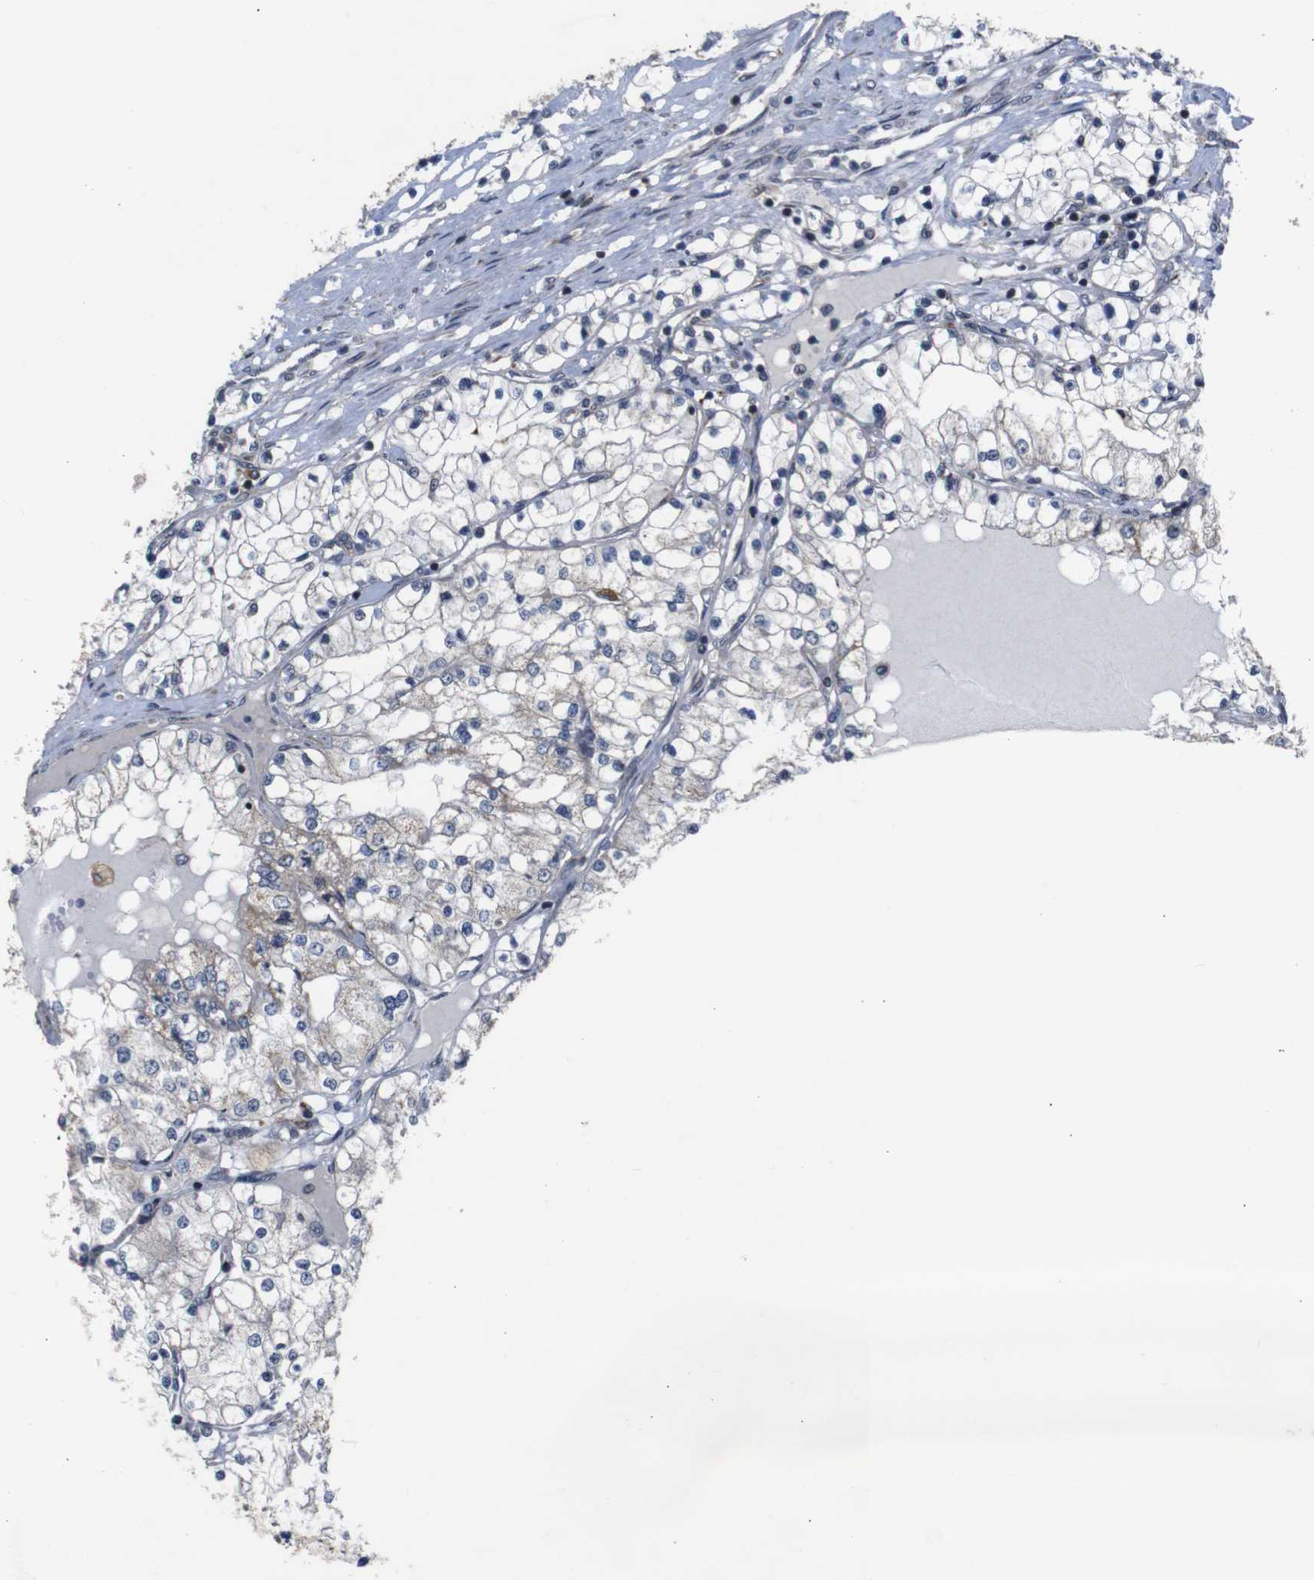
{"staining": {"intensity": "weak", "quantity": "<25%", "location": "cytoplasmic/membranous"}, "tissue": "renal cancer", "cell_type": "Tumor cells", "image_type": "cancer", "snomed": [{"axis": "morphology", "description": "Adenocarcinoma, NOS"}, {"axis": "topography", "description": "Kidney"}], "caption": "Tumor cells are negative for protein expression in human renal cancer.", "gene": "ATP7B", "patient": {"sex": "male", "age": 68}}